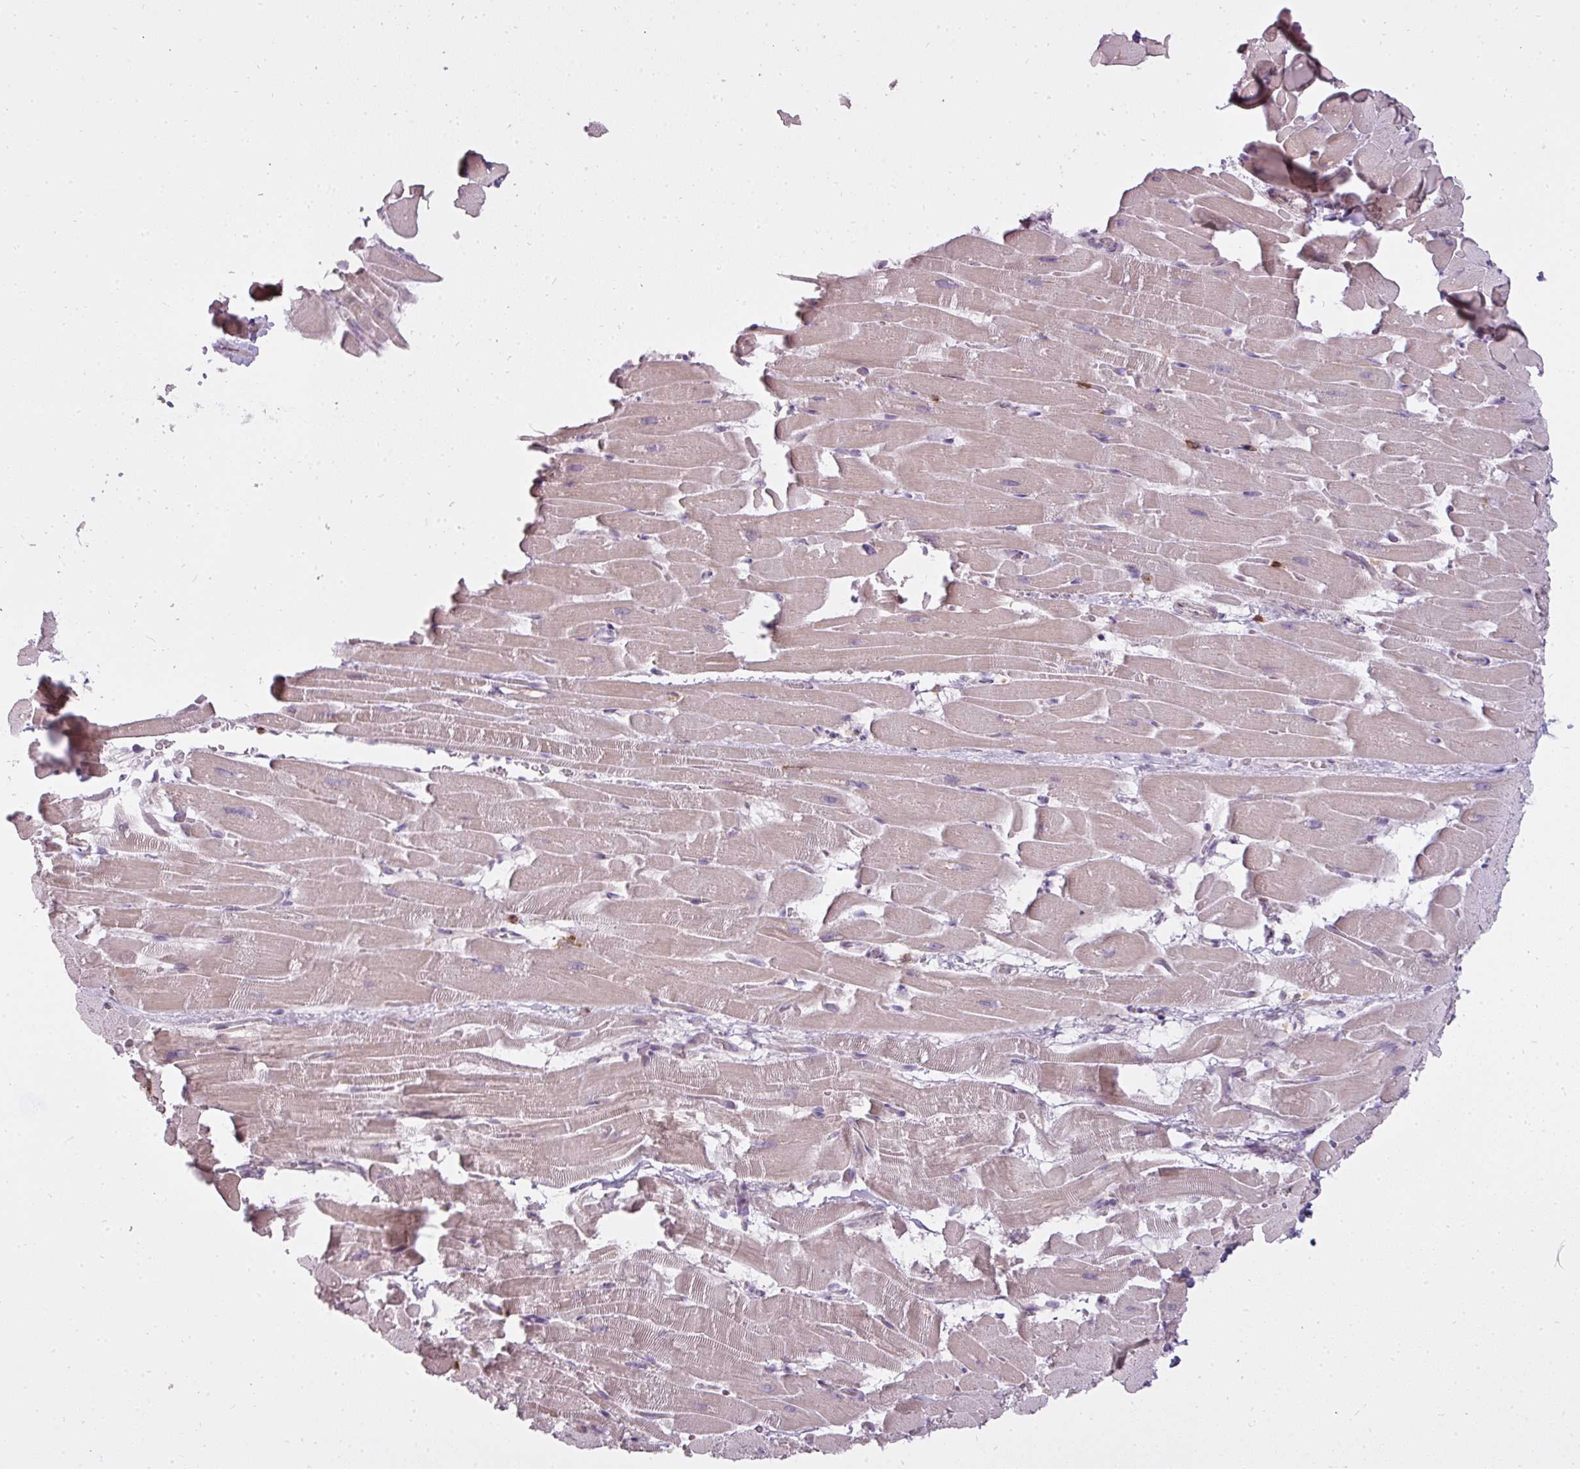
{"staining": {"intensity": "weak", "quantity": "<25%", "location": "cytoplasmic/membranous"}, "tissue": "heart muscle", "cell_type": "Cardiomyocytes", "image_type": "normal", "snomed": [{"axis": "morphology", "description": "Normal tissue, NOS"}, {"axis": "topography", "description": "Heart"}], "caption": "The image displays no staining of cardiomyocytes in benign heart muscle. (DAB (3,3'-diaminobenzidine) immunohistochemistry, high magnification).", "gene": "STK4", "patient": {"sex": "male", "age": 37}}